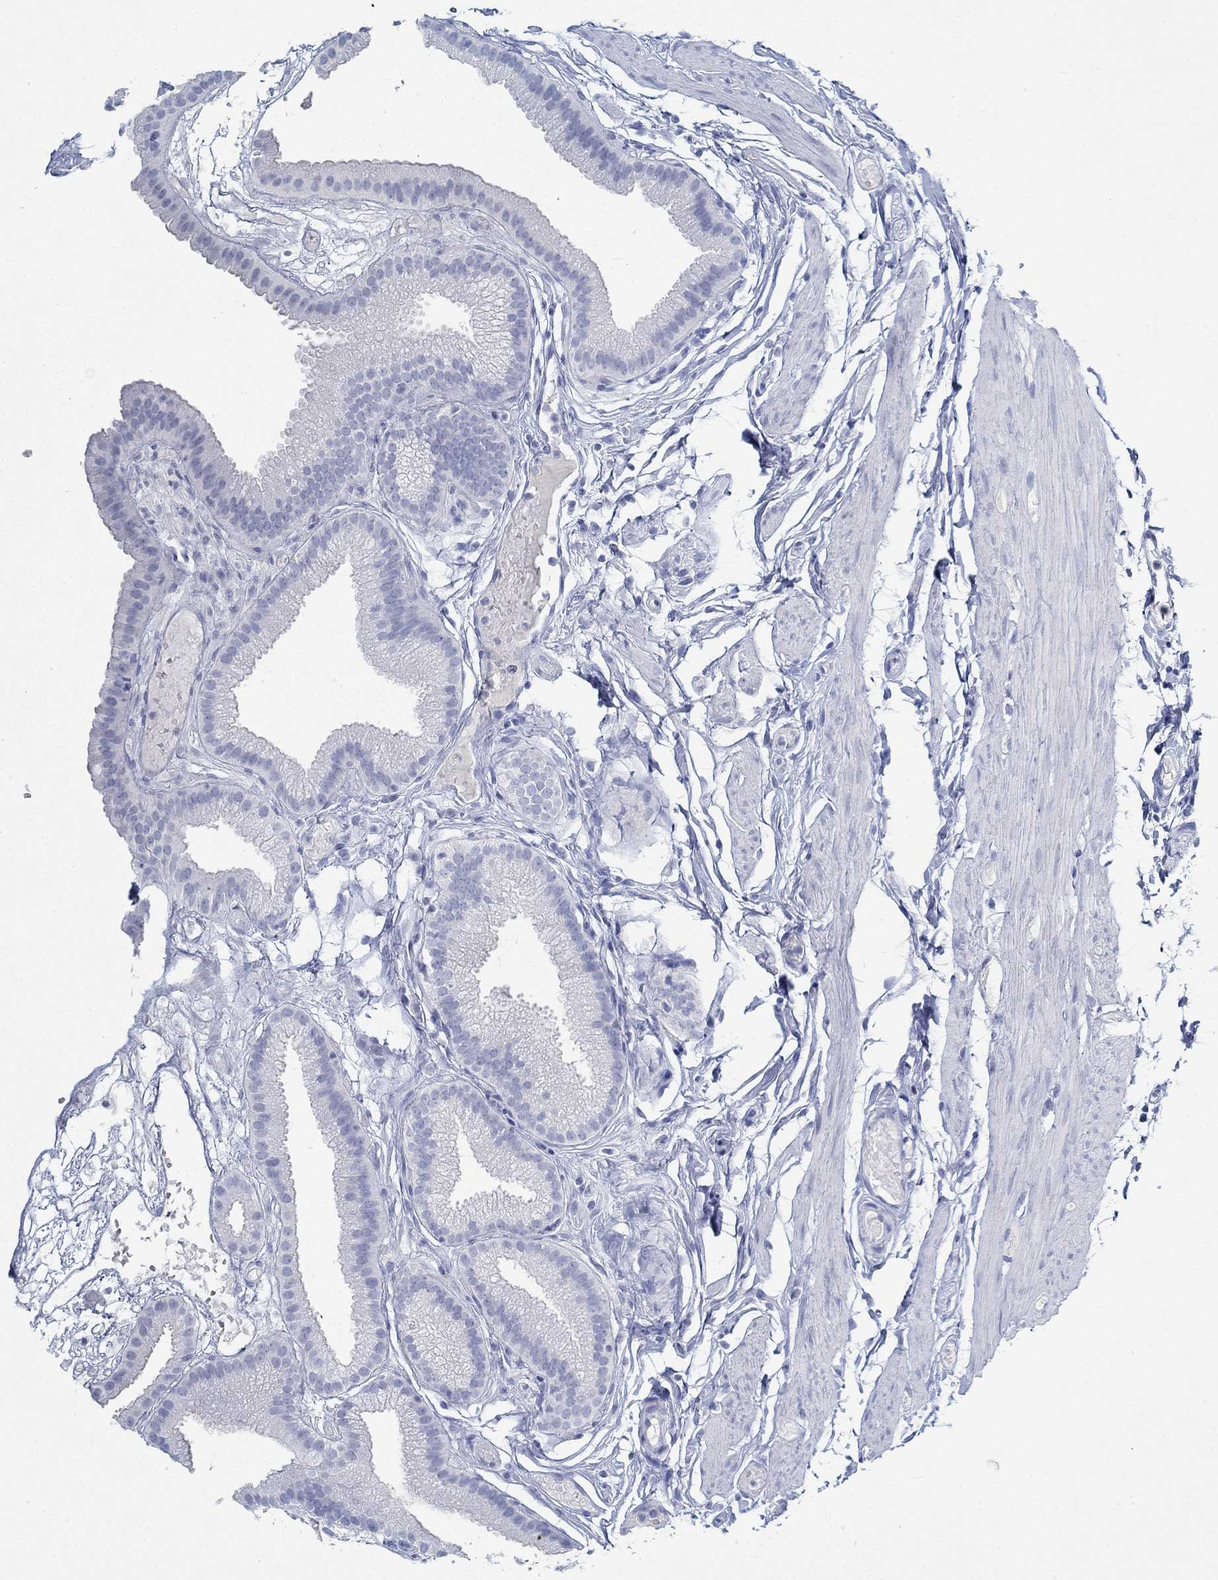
{"staining": {"intensity": "negative", "quantity": "none", "location": "none"}, "tissue": "gallbladder", "cell_type": "Glandular cells", "image_type": "normal", "snomed": [{"axis": "morphology", "description": "Normal tissue, NOS"}, {"axis": "topography", "description": "Gallbladder"}], "caption": "Immunohistochemical staining of normal gallbladder exhibits no significant staining in glandular cells.", "gene": "PAX9", "patient": {"sex": "female", "age": 45}}